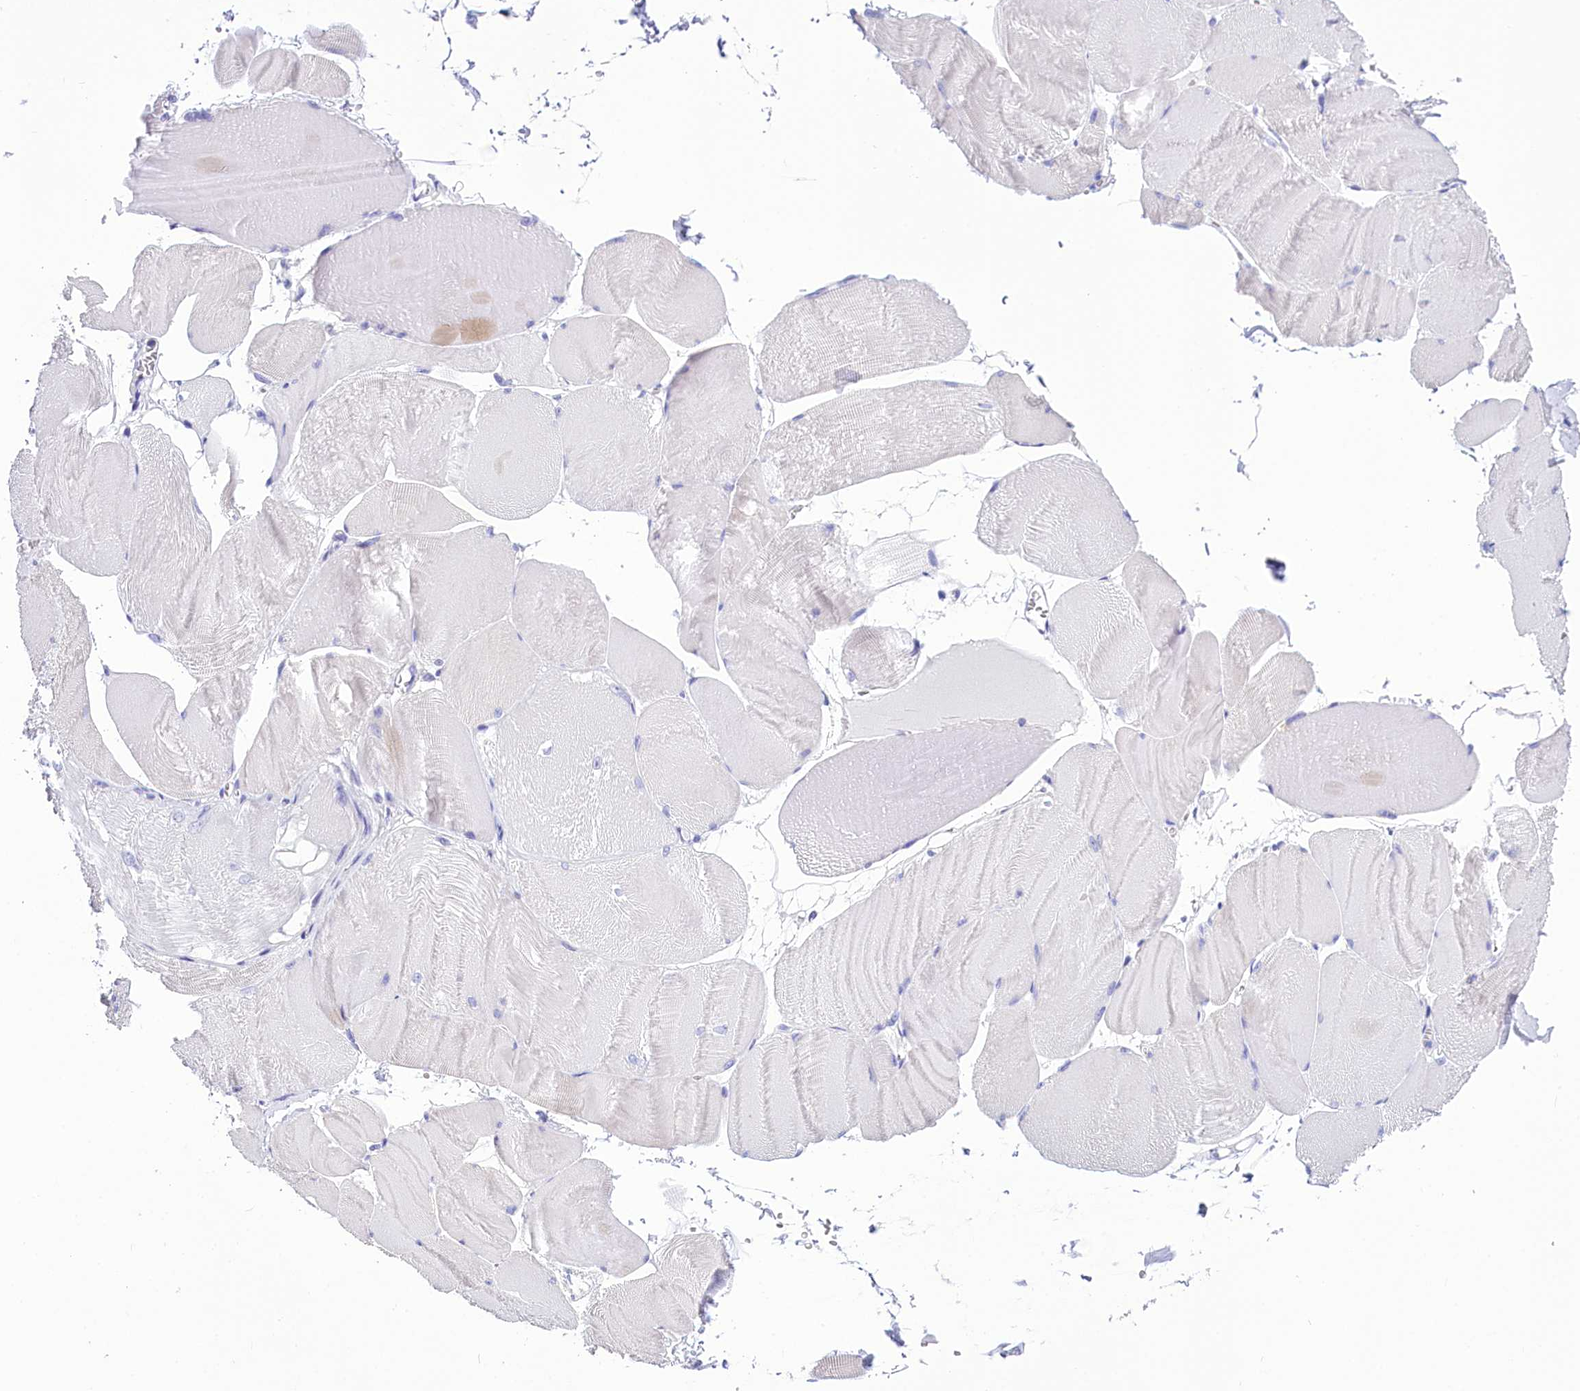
{"staining": {"intensity": "negative", "quantity": "none", "location": "none"}, "tissue": "skeletal muscle", "cell_type": "Myocytes", "image_type": "normal", "snomed": [{"axis": "morphology", "description": "Normal tissue, NOS"}, {"axis": "morphology", "description": "Basal cell carcinoma"}, {"axis": "topography", "description": "Skeletal muscle"}], "caption": "This is an immunohistochemistry (IHC) image of normal human skeletal muscle. There is no positivity in myocytes.", "gene": "TTC36", "patient": {"sex": "female", "age": 64}}